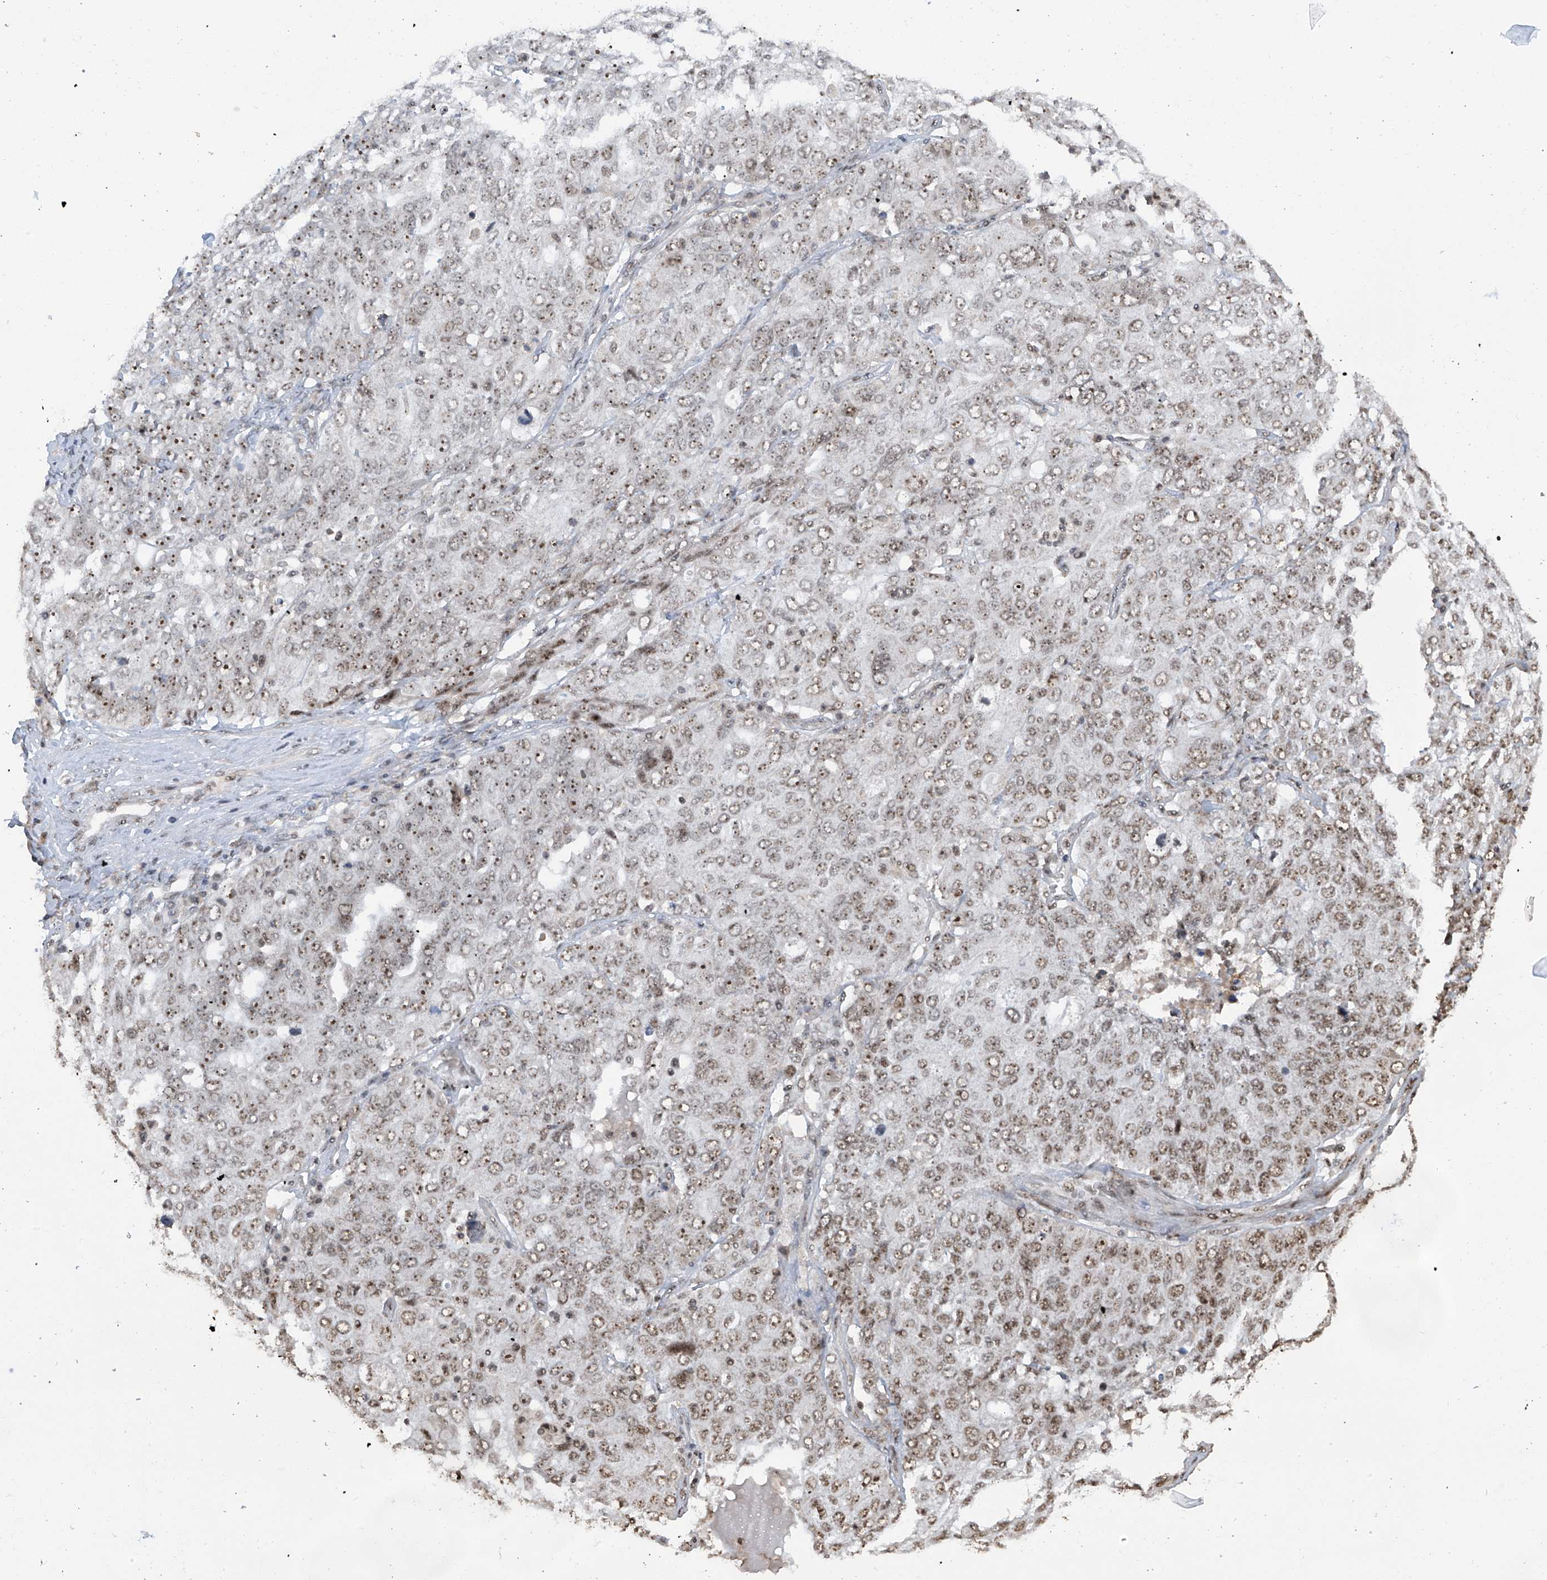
{"staining": {"intensity": "moderate", "quantity": ">75%", "location": "nuclear"}, "tissue": "ovarian cancer", "cell_type": "Tumor cells", "image_type": "cancer", "snomed": [{"axis": "morphology", "description": "Carcinoma, endometroid"}, {"axis": "topography", "description": "Ovary"}], "caption": "Moderate nuclear staining for a protein is seen in about >75% of tumor cells of ovarian endometroid carcinoma using IHC.", "gene": "C1orf131", "patient": {"sex": "female", "age": 62}}